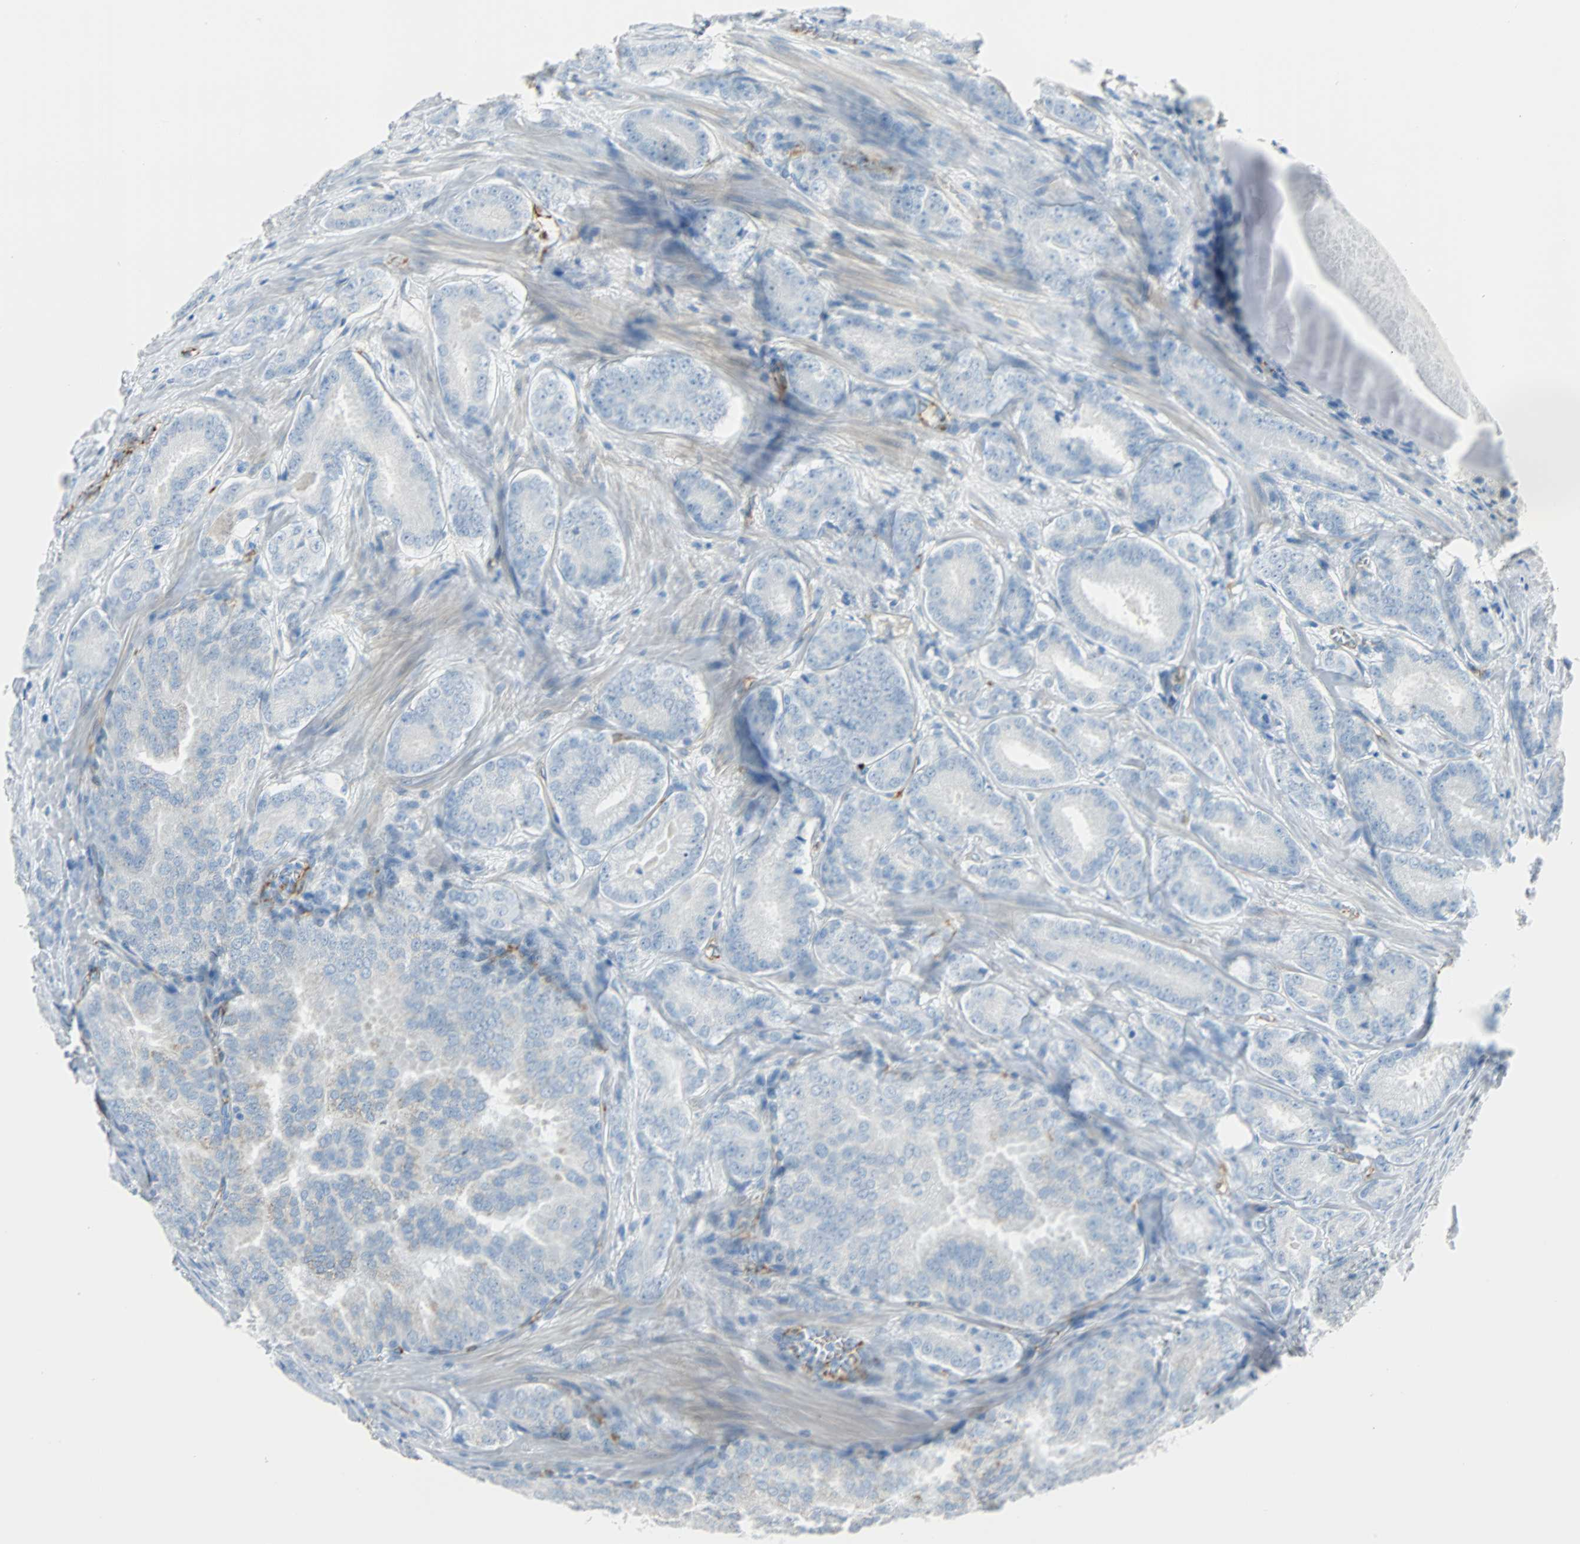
{"staining": {"intensity": "weak", "quantity": "<25%", "location": "cytoplasmic/membranous"}, "tissue": "prostate cancer", "cell_type": "Tumor cells", "image_type": "cancer", "snomed": [{"axis": "morphology", "description": "Adenocarcinoma, High grade"}, {"axis": "topography", "description": "Prostate"}], "caption": "There is no significant positivity in tumor cells of prostate cancer (adenocarcinoma (high-grade)). (DAB immunohistochemistry, high magnification).", "gene": "VPS9D1", "patient": {"sex": "male", "age": 64}}